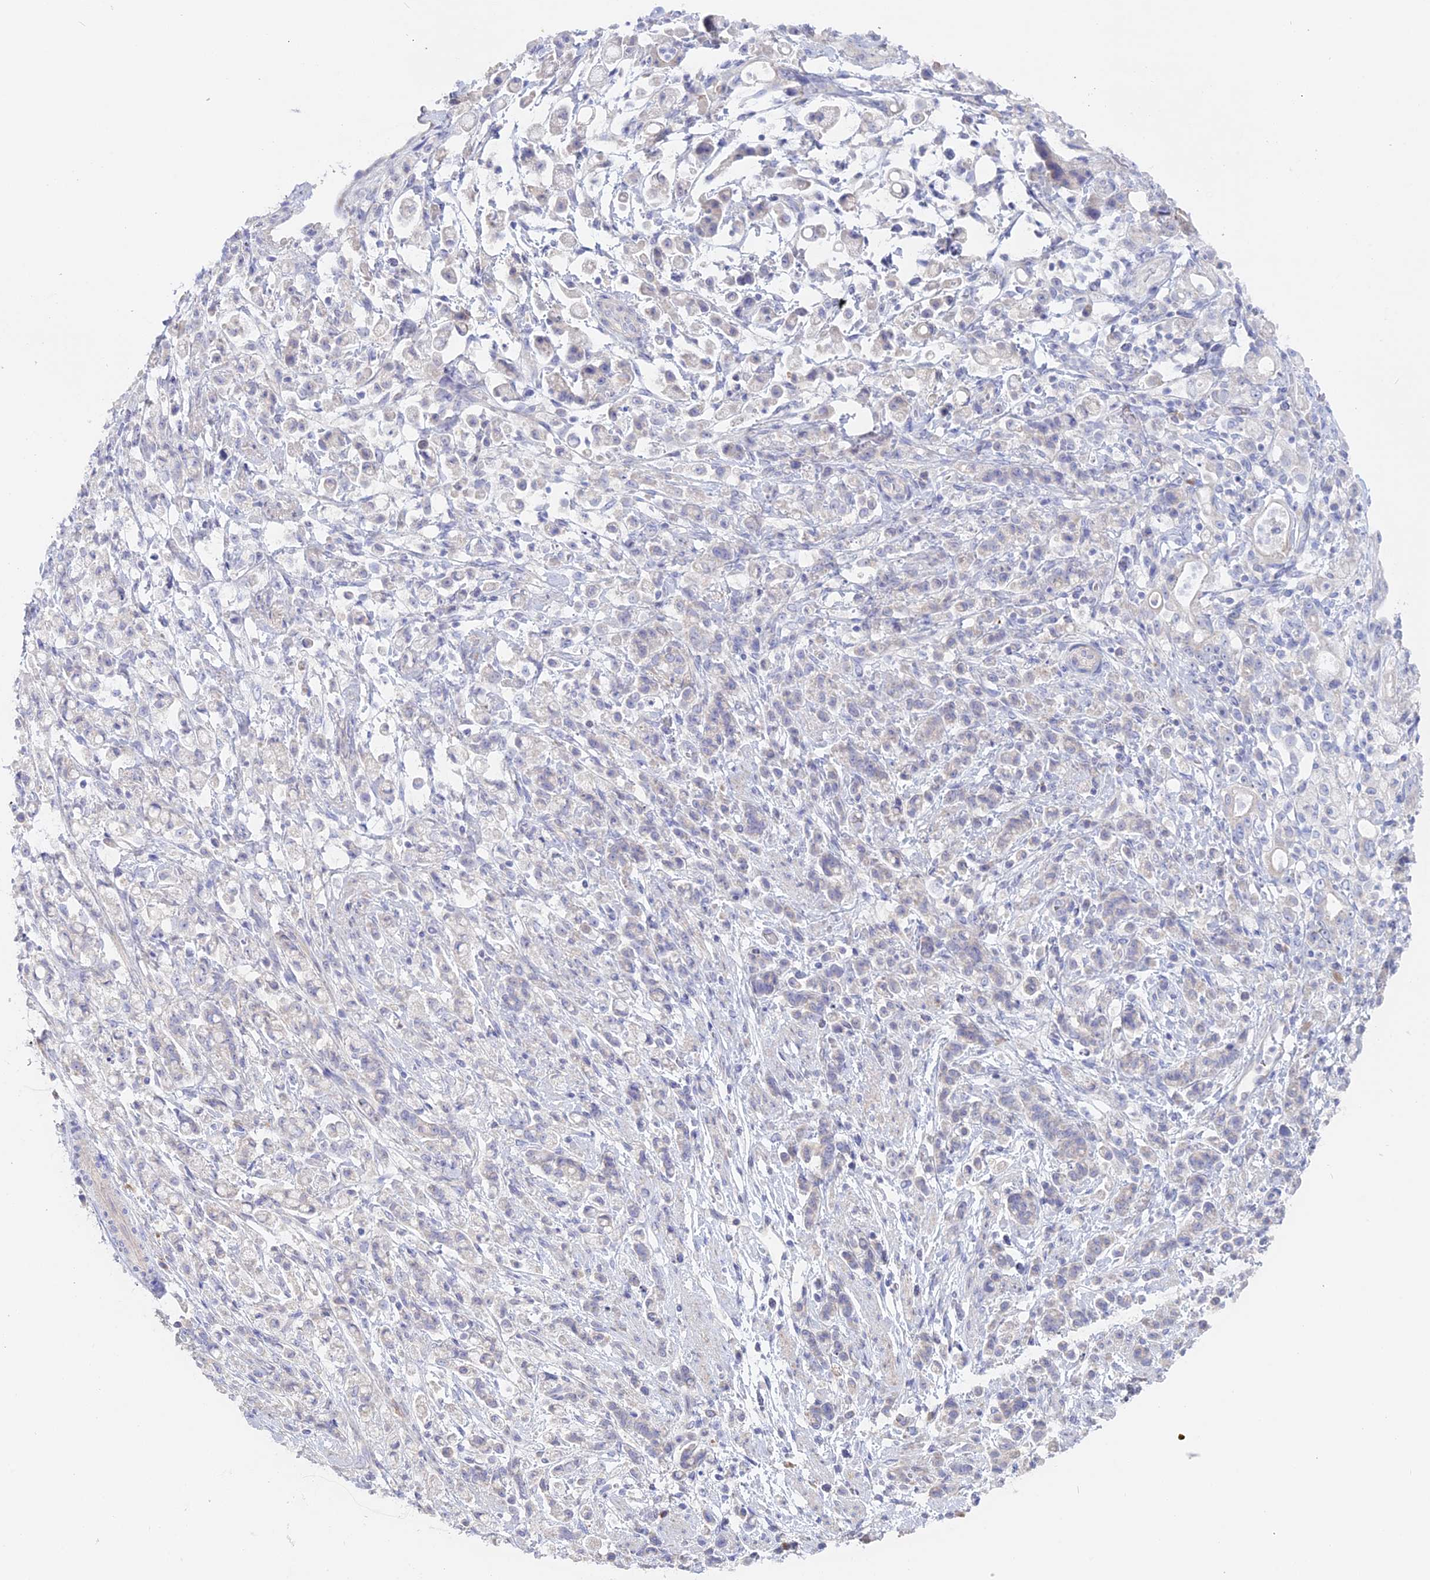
{"staining": {"intensity": "negative", "quantity": "none", "location": "none"}, "tissue": "stomach cancer", "cell_type": "Tumor cells", "image_type": "cancer", "snomed": [{"axis": "morphology", "description": "Adenocarcinoma, NOS"}, {"axis": "topography", "description": "Stomach"}], "caption": "A high-resolution micrograph shows IHC staining of stomach cancer, which shows no significant expression in tumor cells. Nuclei are stained in blue.", "gene": "ADGRA1", "patient": {"sex": "female", "age": 60}}